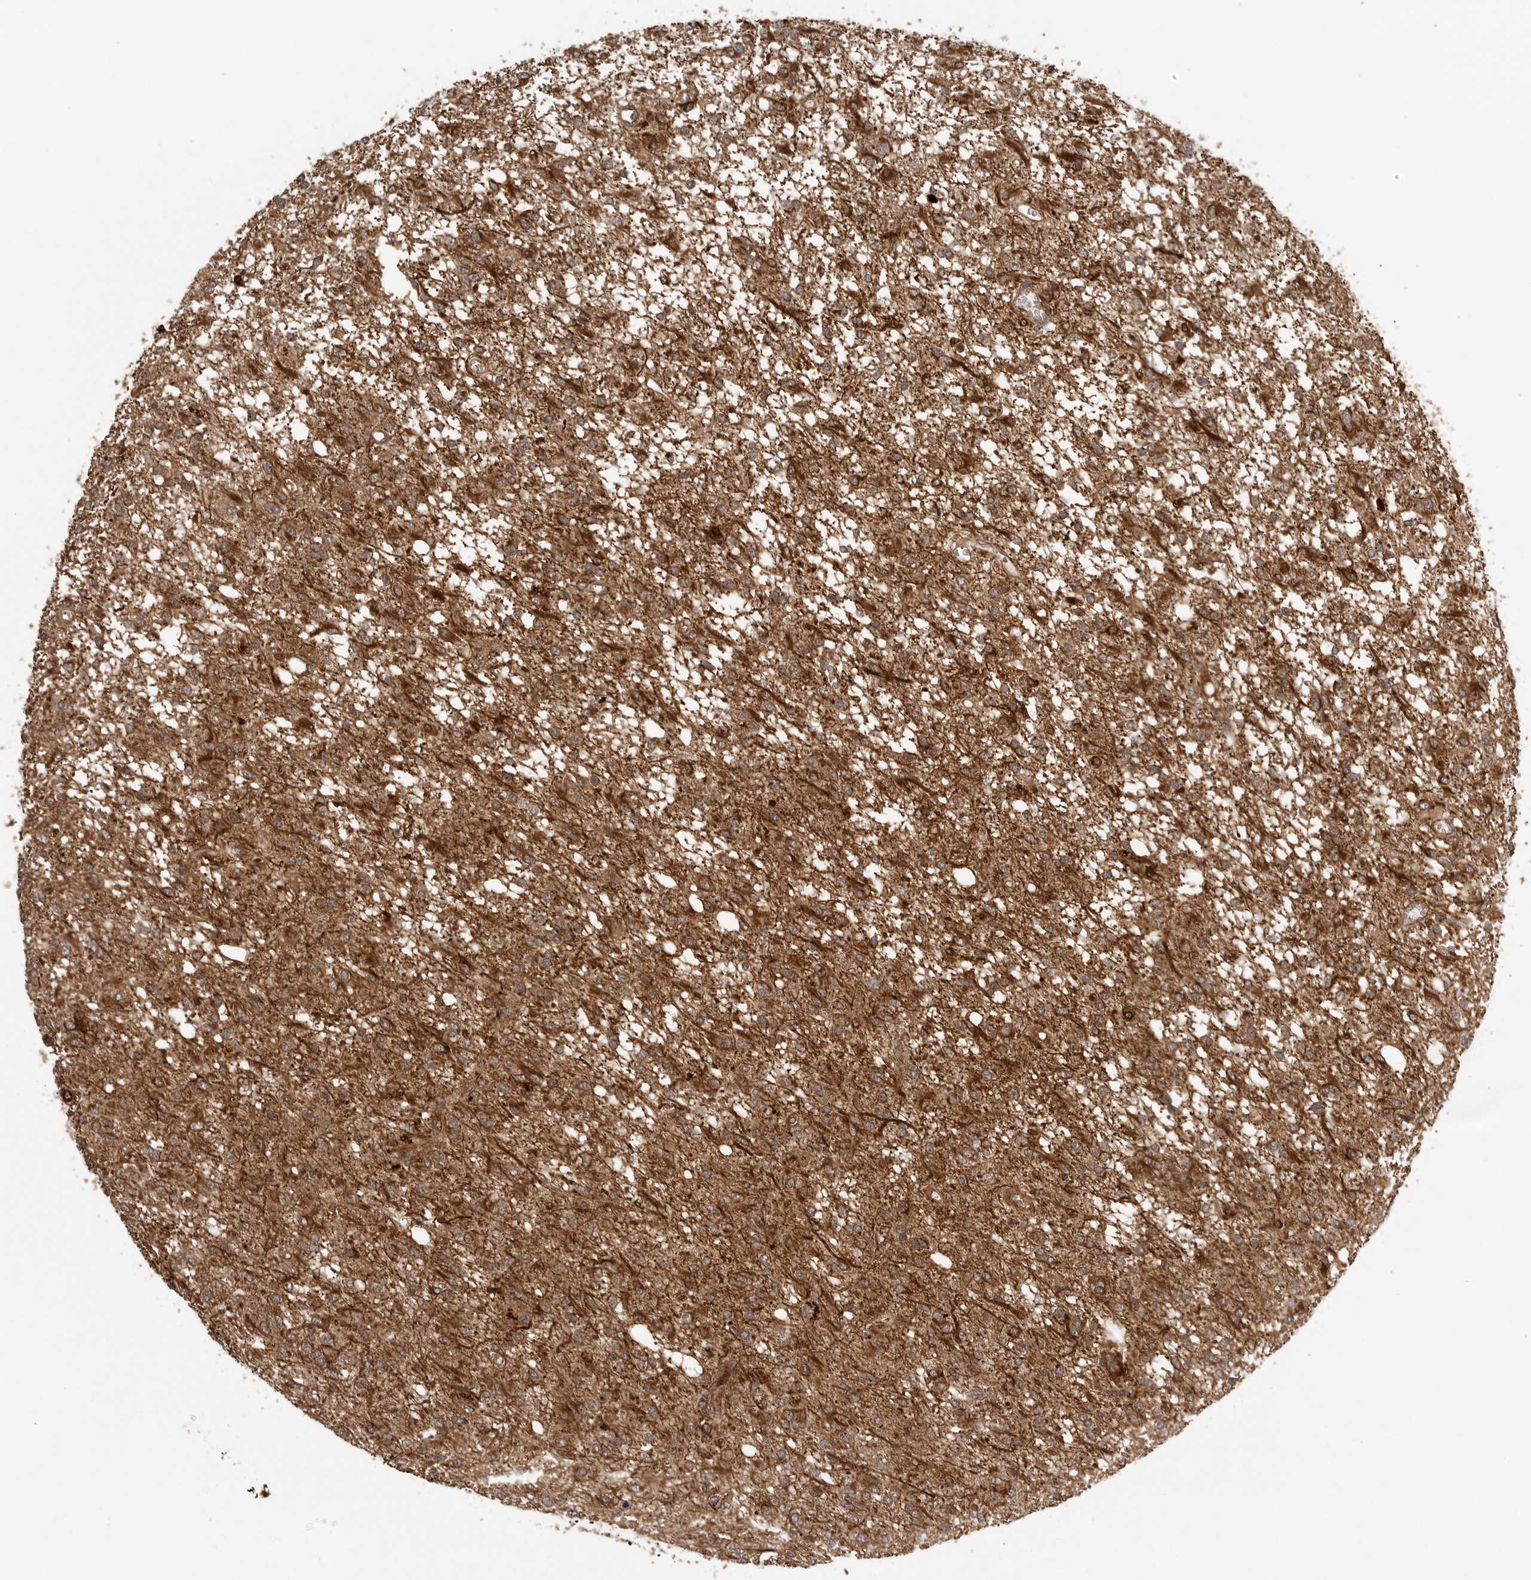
{"staining": {"intensity": "moderate", "quantity": ">75%", "location": "cytoplasmic/membranous"}, "tissue": "glioma", "cell_type": "Tumor cells", "image_type": "cancer", "snomed": [{"axis": "morphology", "description": "Glioma, malignant, High grade"}, {"axis": "topography", "description": "Brain"}], "caption": "There is medium levels of moderate cytoplasmic/membranous positivity in tumor cells of glioma, as demonstrated by immunohistochemical staining (brown color).", "gene": "PRDX4", "patient": {"sex": "female", "age": 59}}